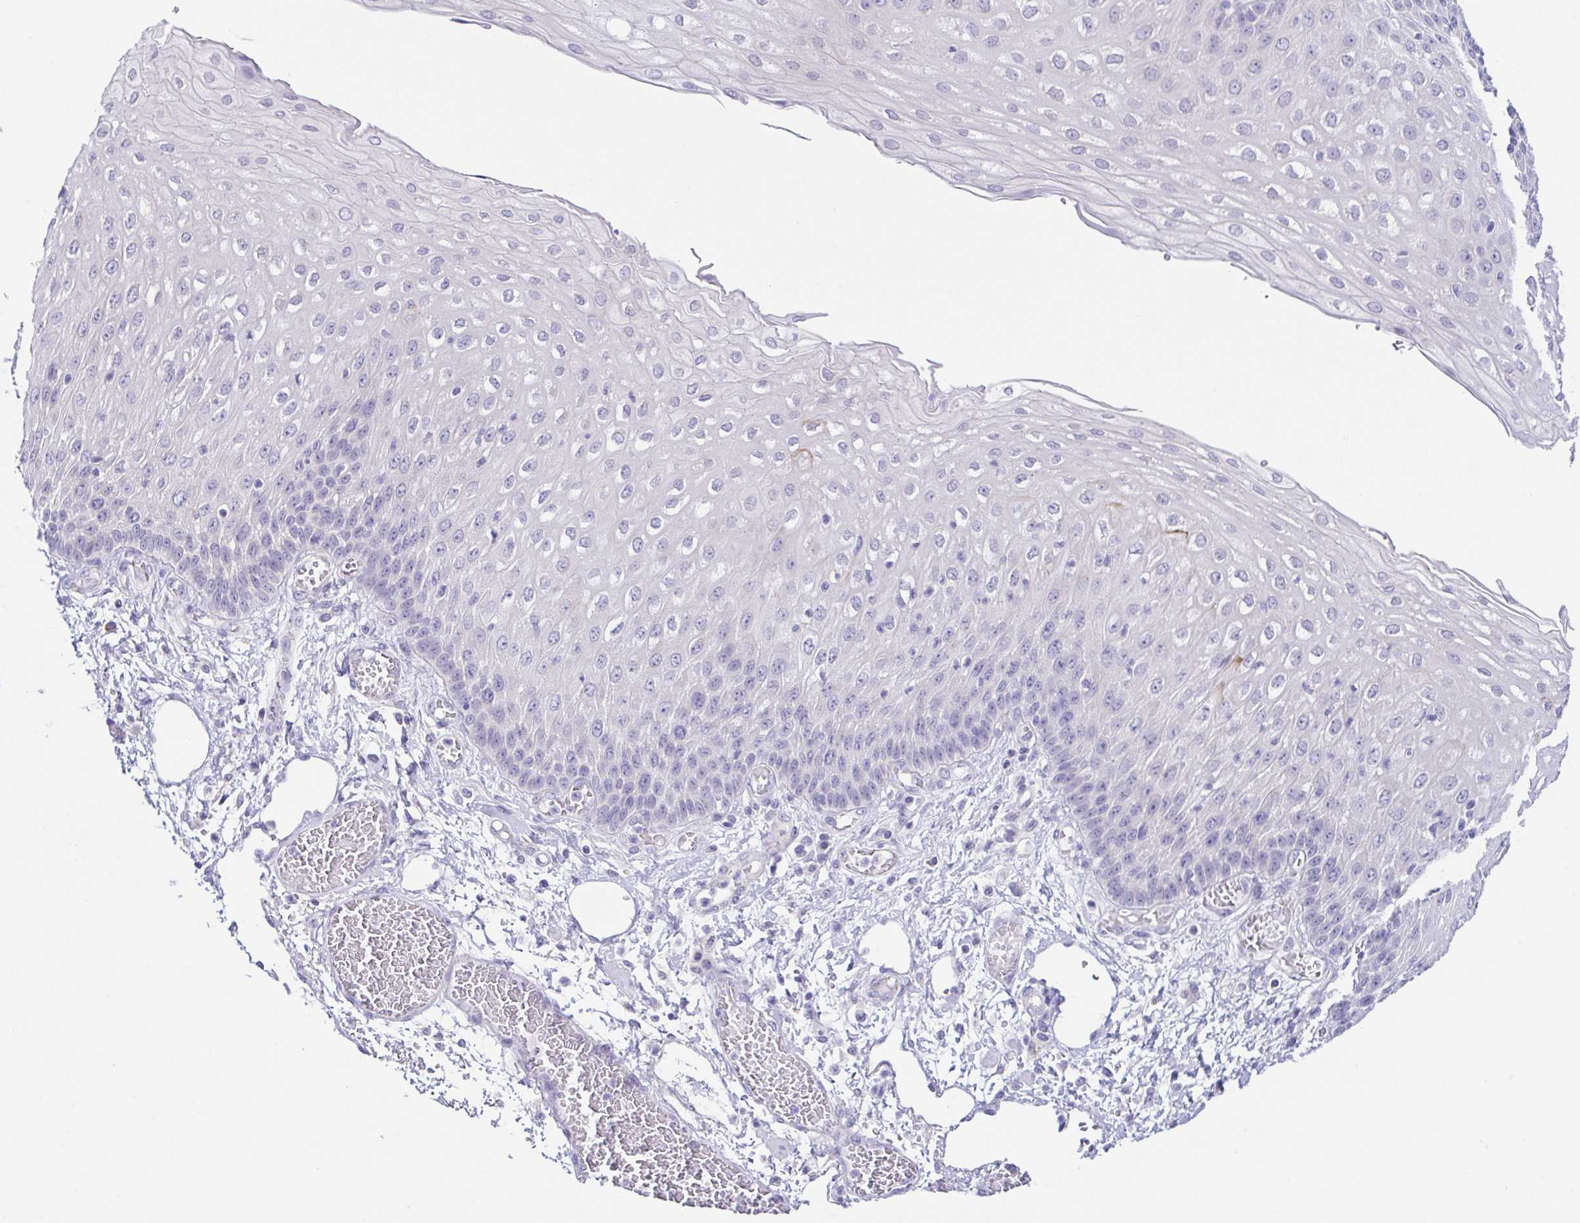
{"staining": {"intensity": "moderate", "quantity": "<25%", "location": "cytoplasmic/membranous"}, "tissue": "esophagus", "cell_type": "Squamous epithelial cells", "image_type": "normal", "snomed": [{"axis": "morphology", "description": "Normal tissue, NOS"}, {"axis": "morphology", "description": "Adenocarcinoma, NOS"}, {"axis": "topography", "description": "Esophagus"}], "caption": "Immunohistochemical staining of unremarkable esophagus shows <25% levels of moderate cytoplasmic/membranous protein positivity in about <25% of squamous epithelial cells.", "gene": "KRTDAP", "patient": {"sex": "male", "age": 81}}